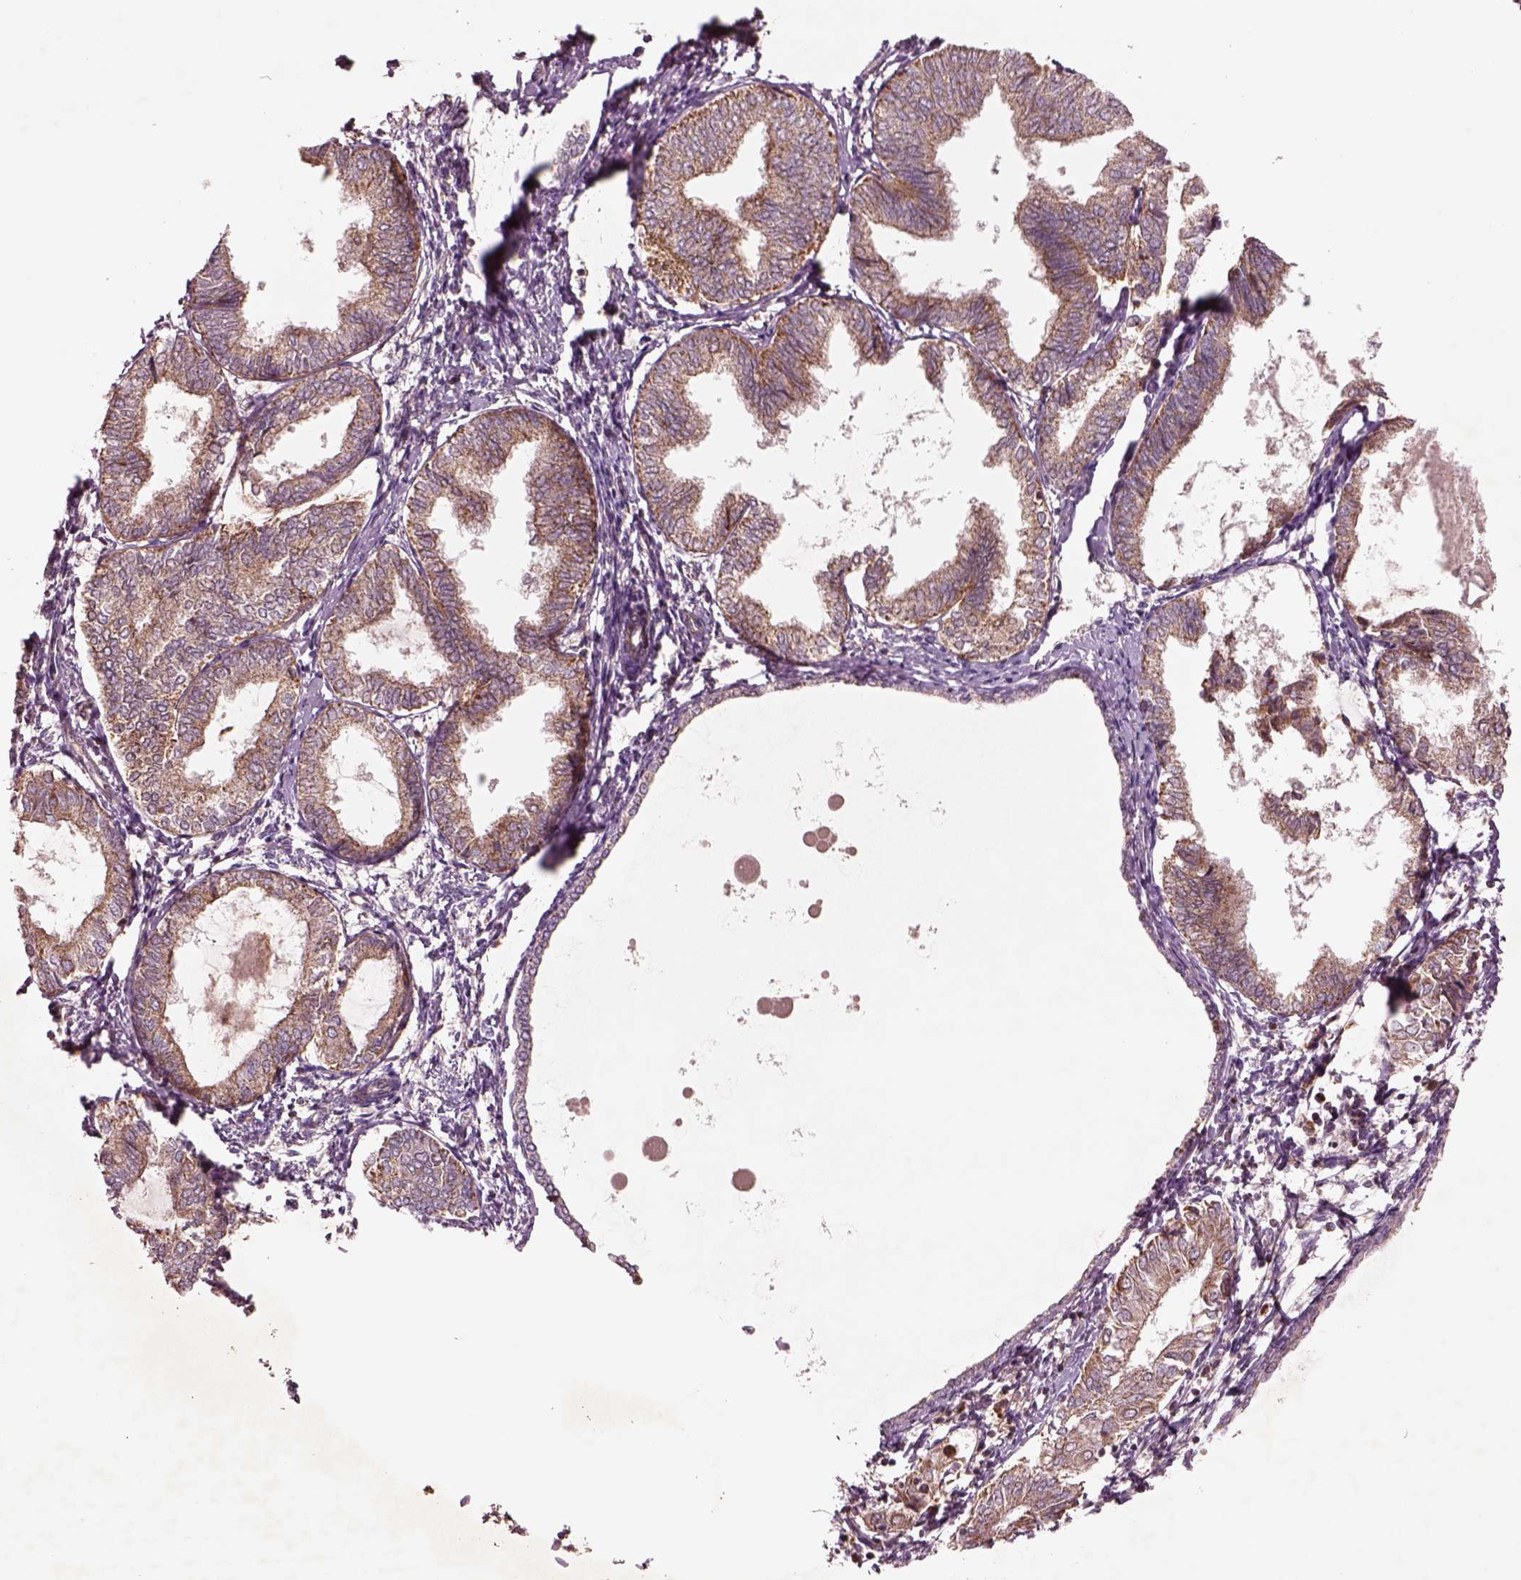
{"staining": {"intensity": "moderate", "quantity": ">75%", "location": "cytoplasmic/membranous"}, "tissue": "endometrial cancer", "cell_type": "Tumor cells", "image_type": "cancer", "snomed": [{"axis": "morphology", "description": "Adenocarcinoma, NOS"}, {"axis": "topography", "description": "Endometrium"}], "caption": "A brown stain shows moderate cytoplasmic/membranous positivity of a protein in human endometrial cancer tumor cells.", "gene": "SLC25A5", "patient": {"sex": "female", "age": 68}}